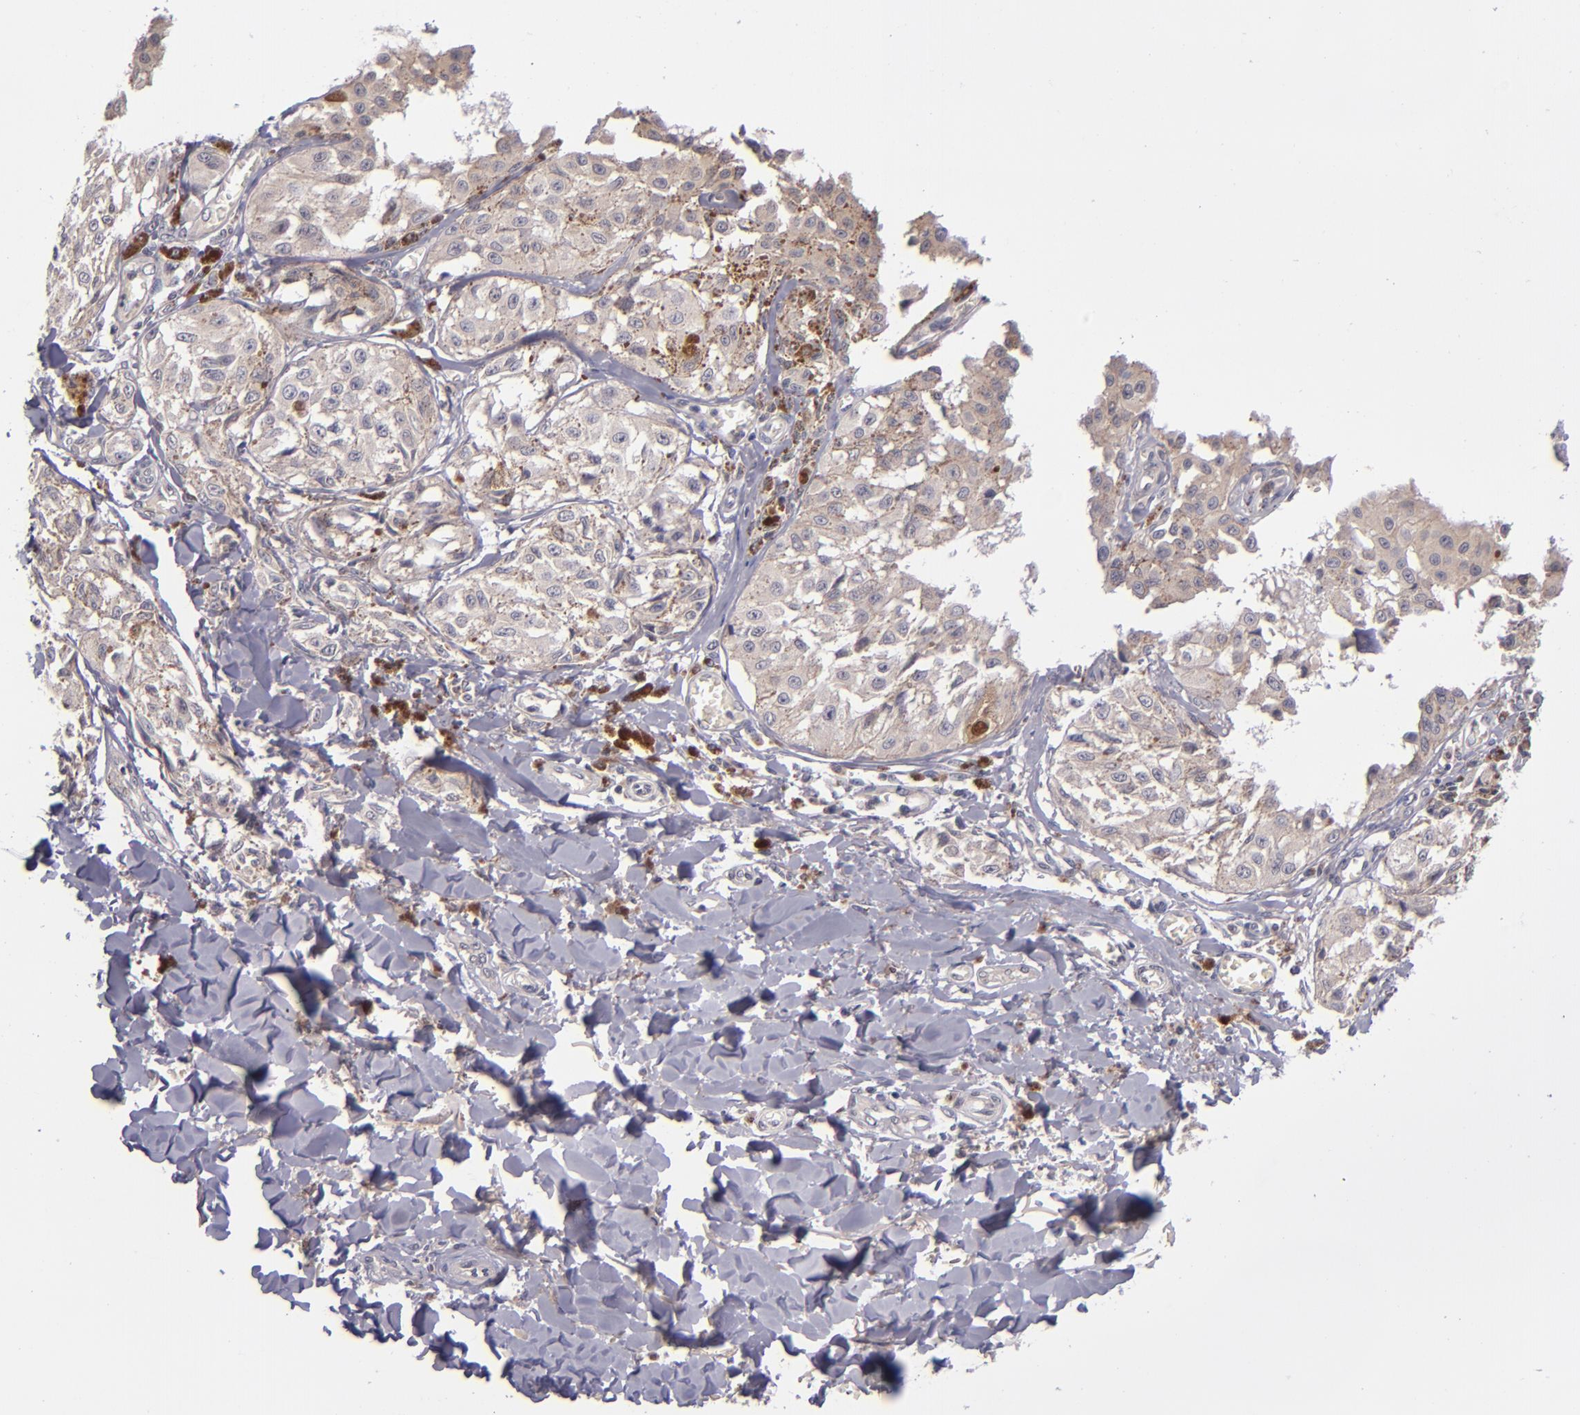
{"staining": {"intensity": "weak", "quantity": "25%-75%", "location": "cytoplasmic/membranous"}, "tissue": "melanoma", "cell_type": "Tumor cells", "image_type": "cancer", "snomed": [{"axis": "morphology", "description": "Malignant melanoma, NOS"}, {"axis": "topography", "description": "Skin"}], "caption": "Human melanoma stained with a brown dye shows weak cytoplasmic/membranous positive expression in approximately 25%-75% of tumor cells.", "gene": "TSC2", "patient": {"sex": "female", "age": 82}}